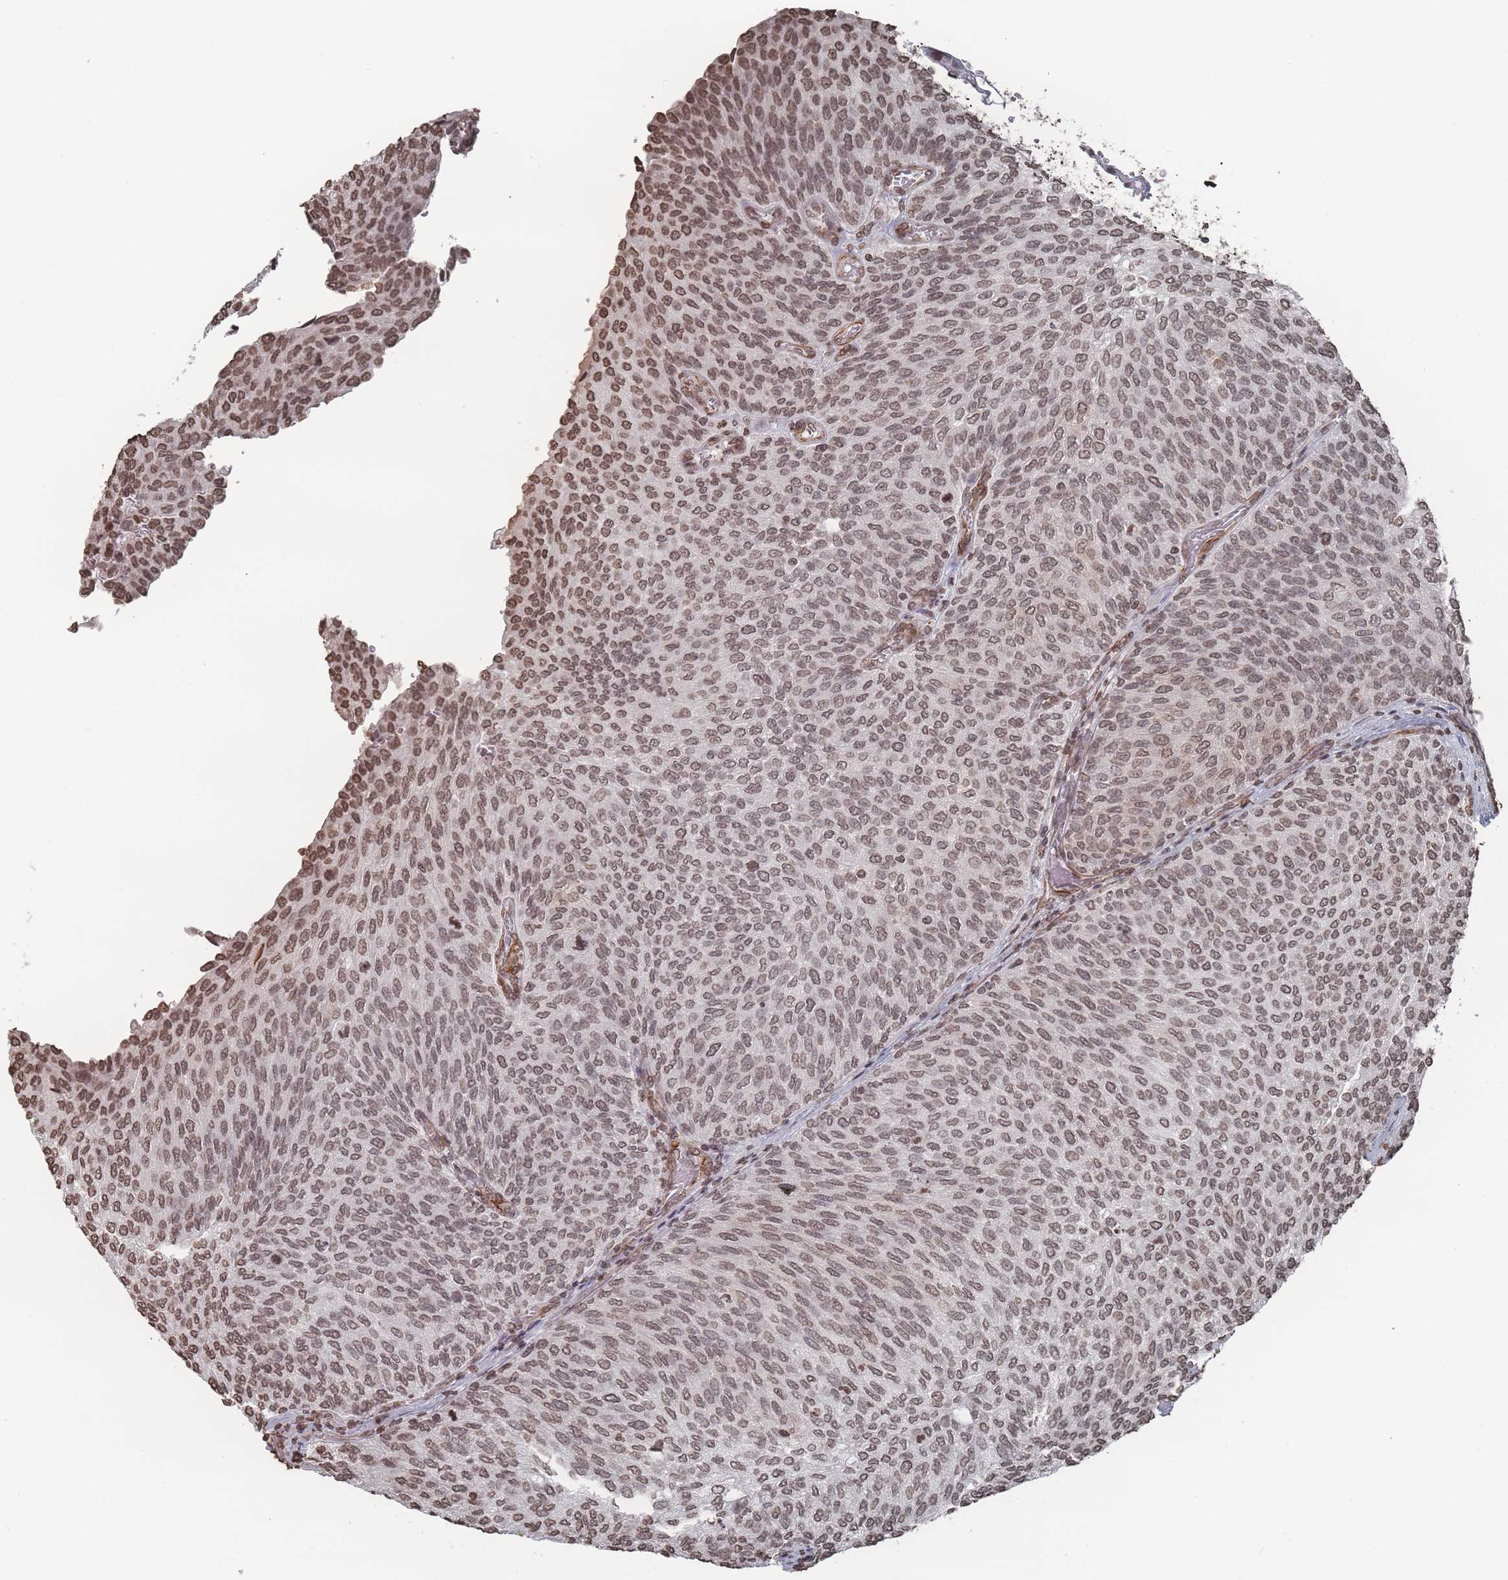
{"staining": {"intensity": "moderate", "quantity": ">75%", "location": "nuclear"}, "tissue": "urothelial cancer", "cell_type": "Tumor cells", "image_type": "cancer", "snomed": [{"axis": "morphology", "description": "Urothelial carcinoma, Low grade"}, {"axis": "topography", "description": "Urinary bladder"}], "caption": "Immunohistochemical staining of low-grade urothelial carcinoma reveals moderate nuclear protein expression in approximately >75% of tumor cells. (DAB (3,3'-diaminobenzidine) IHC, brown staining for protein, blue staining for nuclei).", "gene": "PLEKHG5", "patient": {"sex": "female", "age": 79}}